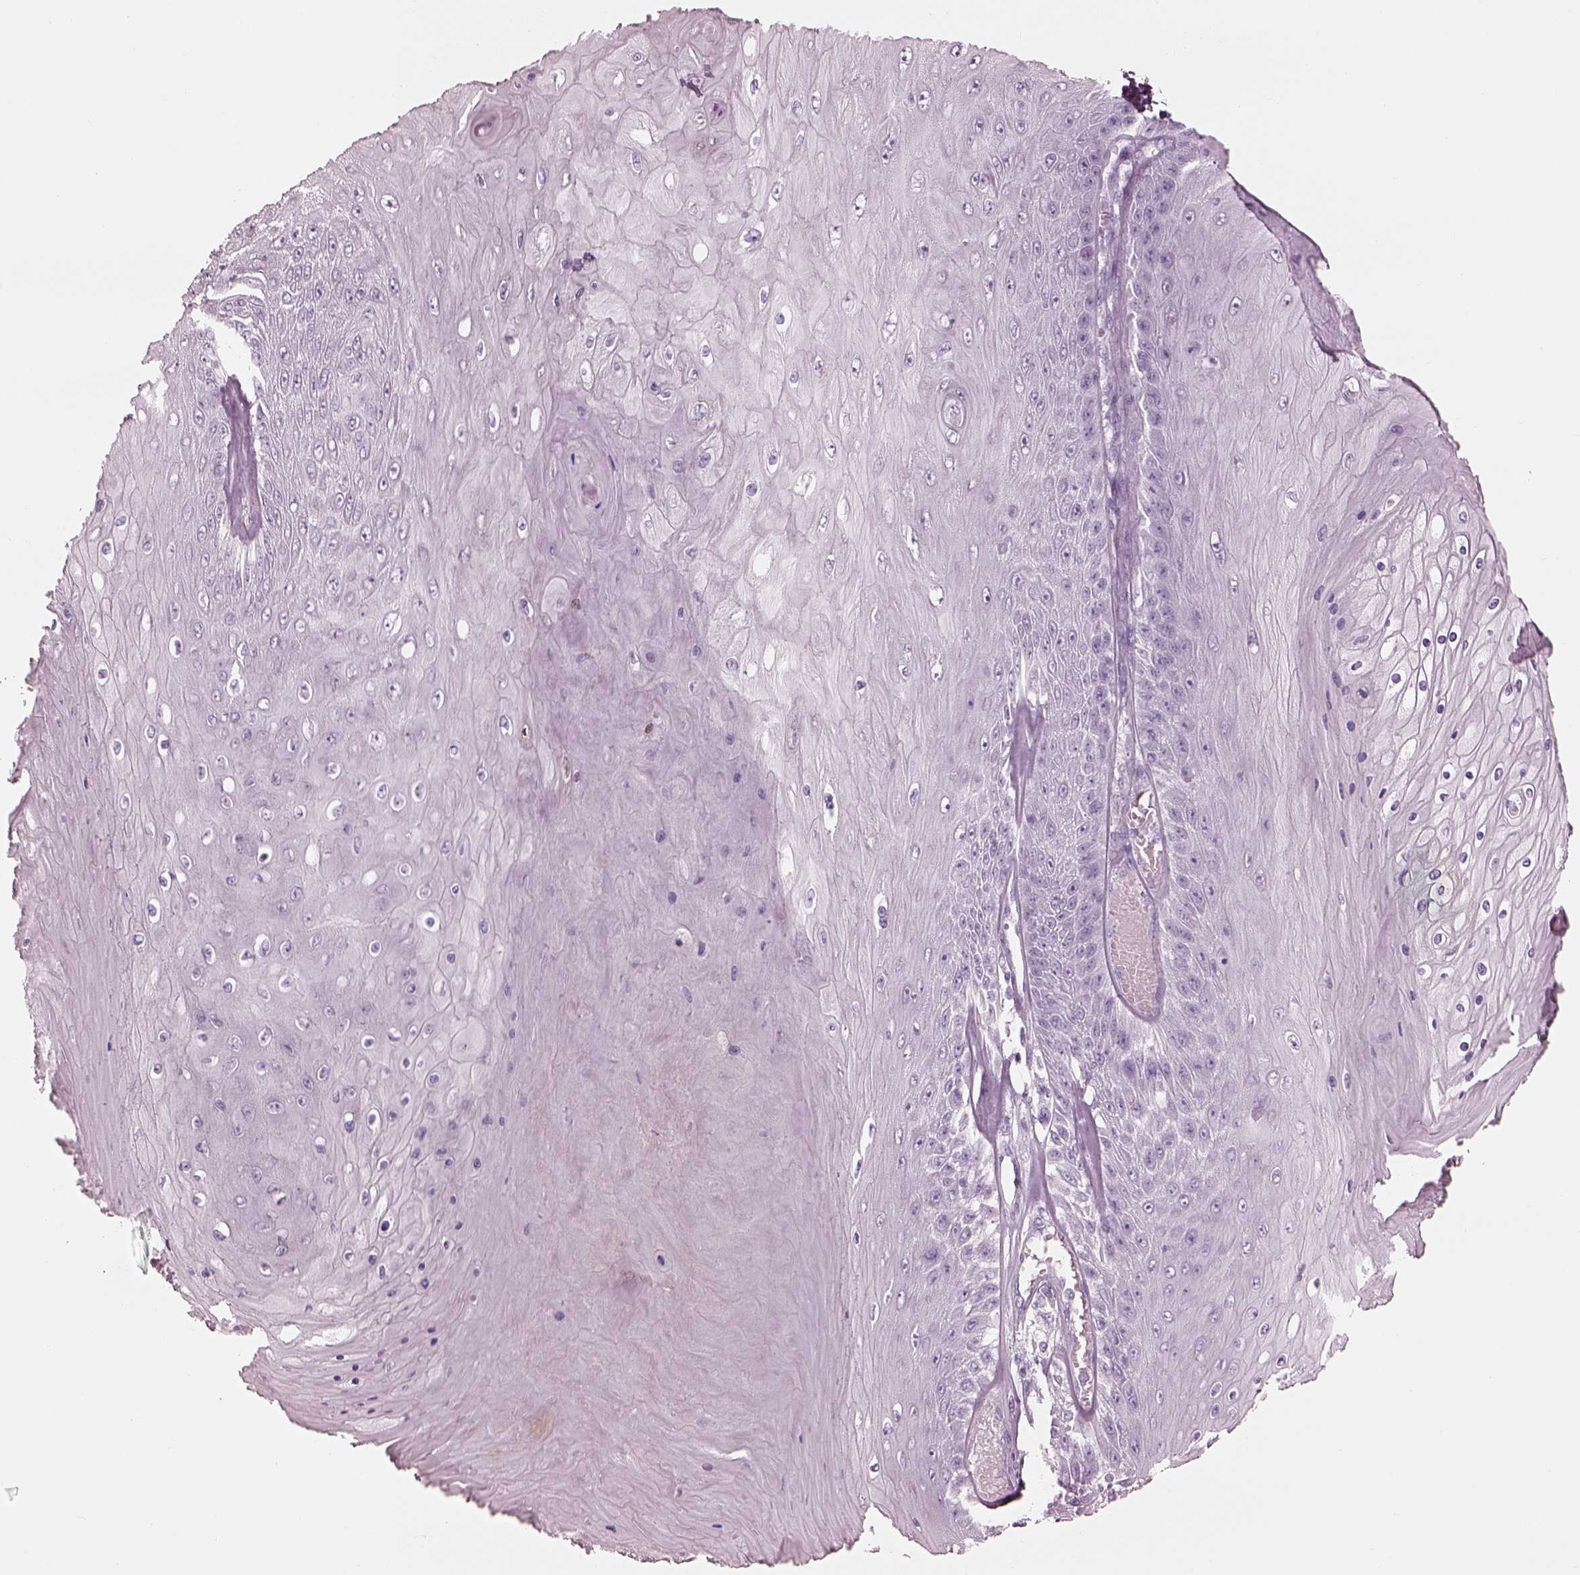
{"staining": {"intensity": "negative", "quantity": "none", "location": "none"}, "tissue": "skin cancer", "cell_type": "Tumor cells", "image_type": "cancer", "snomed": [{"axis": "morphology", "description": "Squamous cell carcinoma, NOS"}, {"axis": "topography", "description": "Skin"}], "caption": "A micrograph of human squamous cell carcinoma (skin) is negative for staining in tumor cells. Nuclei are stained in blue.", "gene": "RSPH9", "patient": {"sex": "male", "age": 62}}